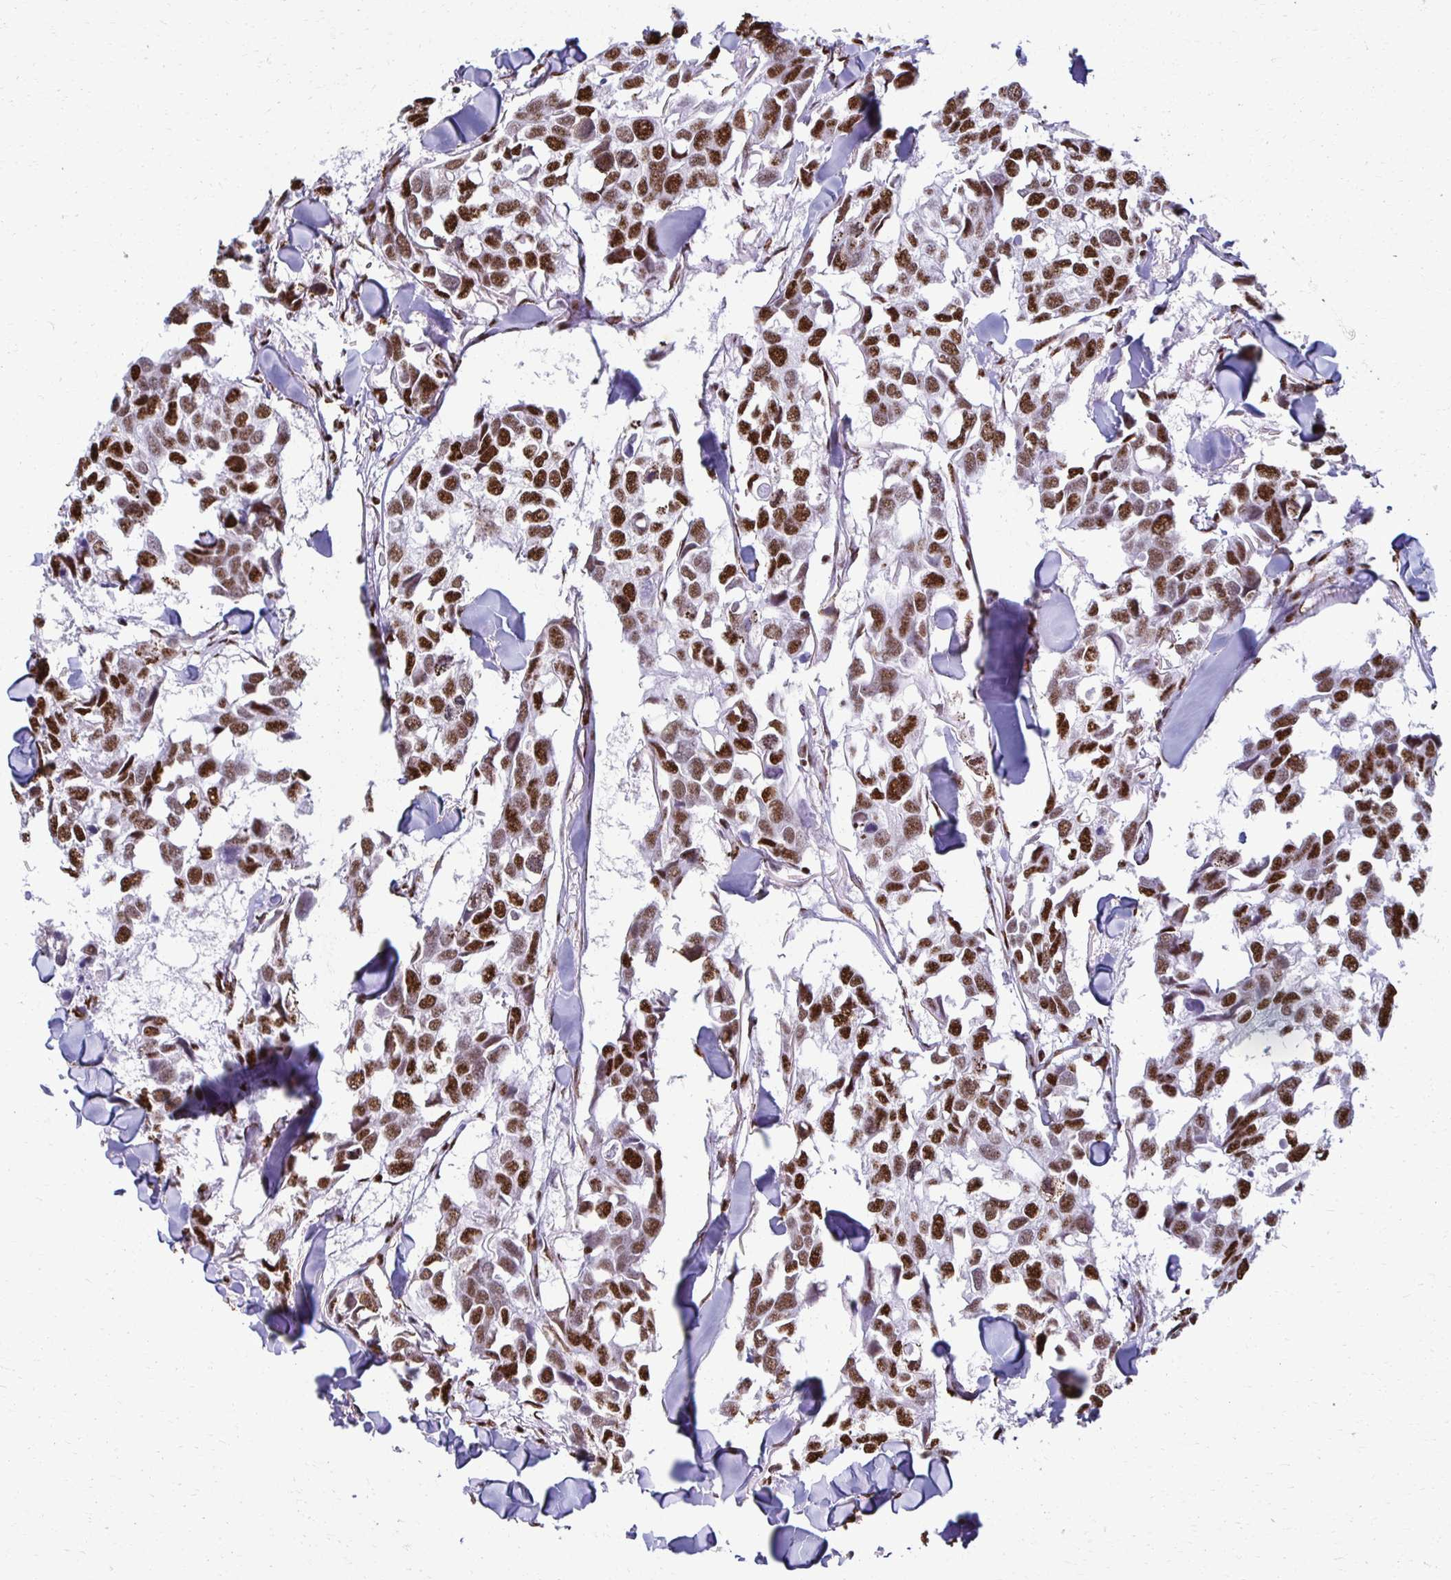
{"staining": {"intensity": "strong", "quantity": ">75%", "location": "nuclear"}, "tissue": "breast cancer", "cell_type": "Tumor cells", "image_type": "cancer", "snomed": [{"axis": "morphology", "description": "Duct carcinoma"}, {"axis": "topography", "description": "Breast"}], "caption": "IHC staining of breast cancer, which shows high levels of strong nuclear positivity in approximately >75% of tumor cells indicating strong nuclear protein positivity. The staining was performed using DAB (brown) for protein detection and nuclei were counterstained in hematoxylin (blue).", "gene": "NONO", "patient": {"sex": "female", "age": 83}}